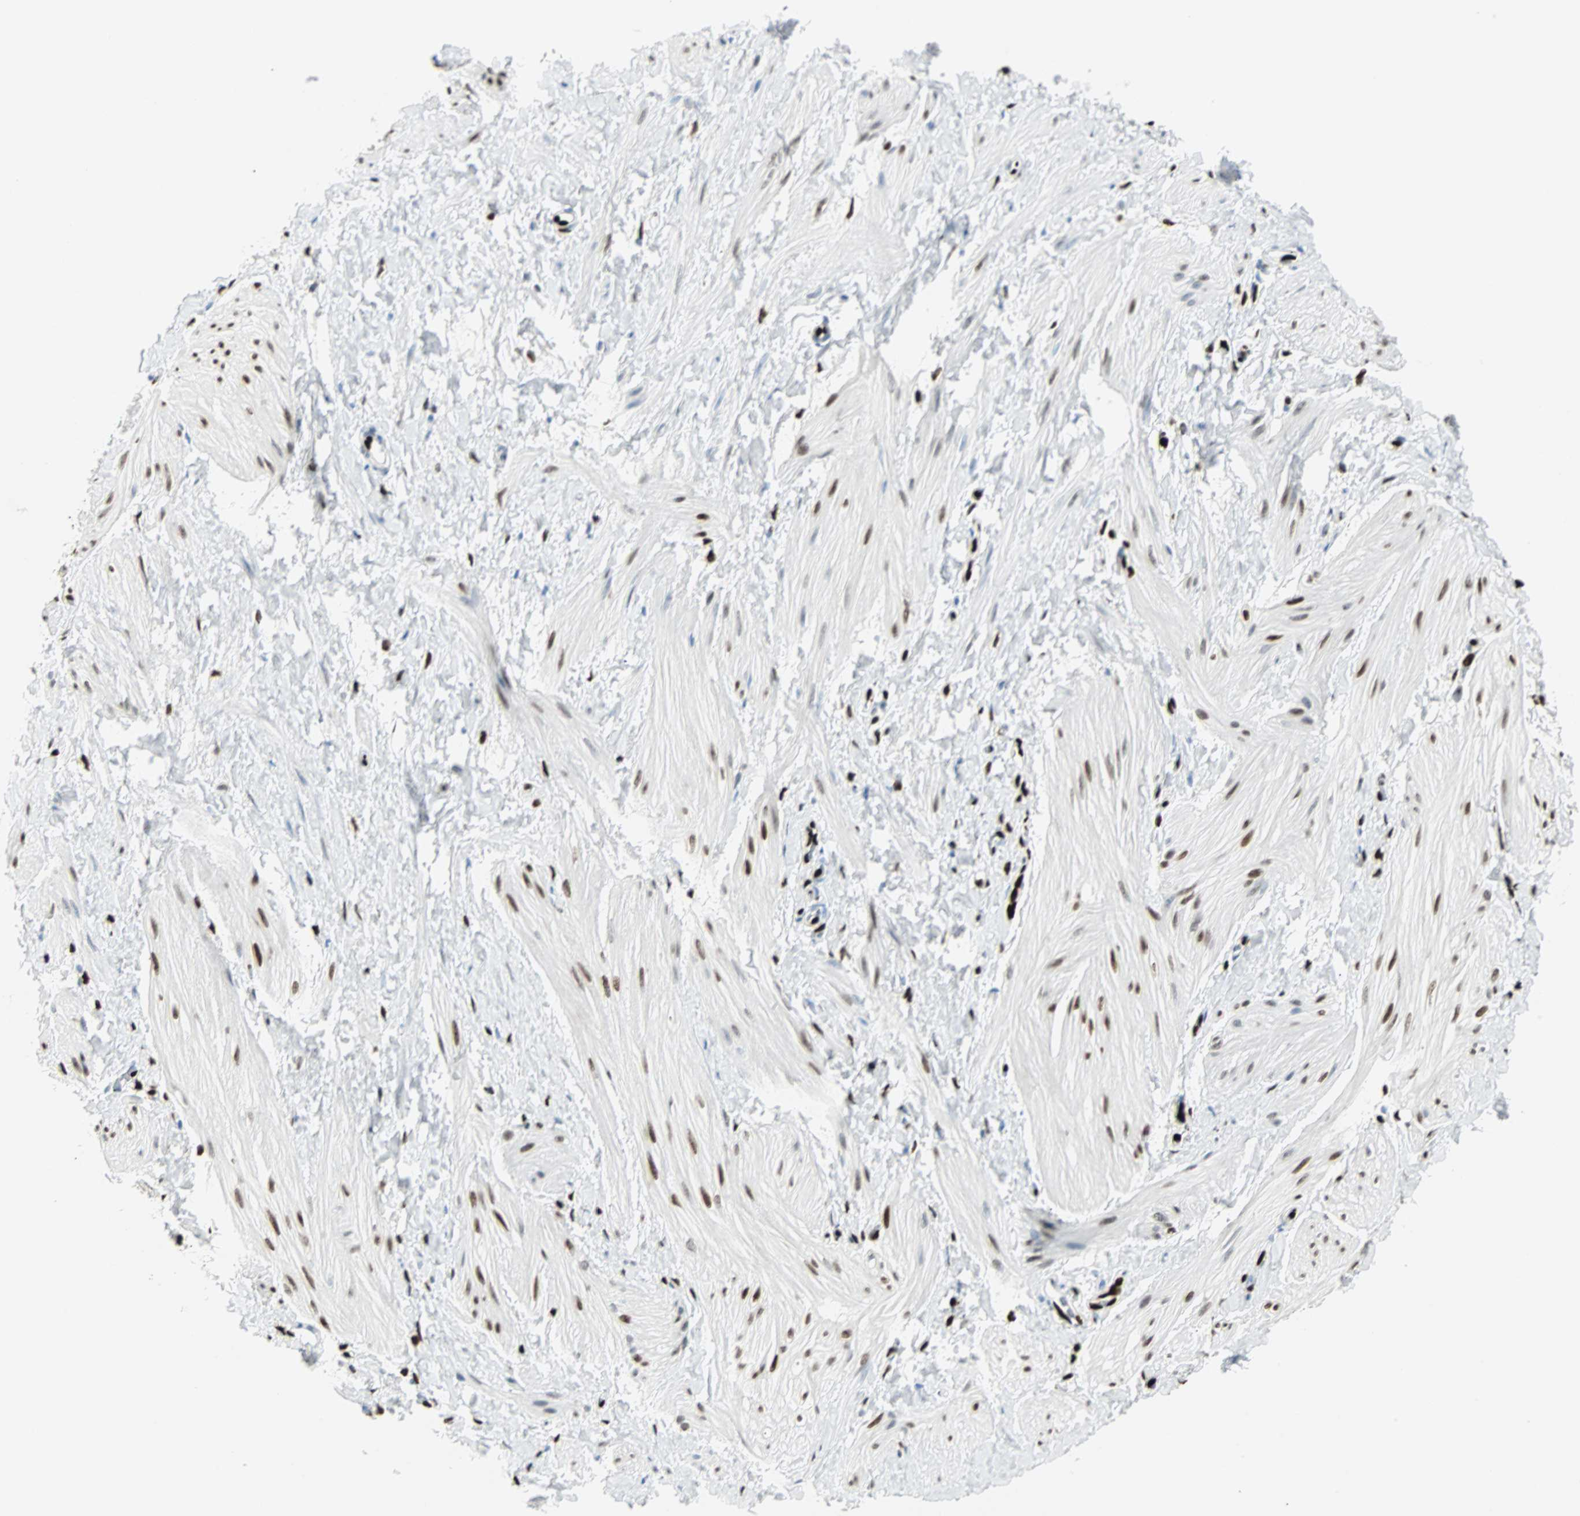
{"staining": {"intensity": "strong", "quantity": "<25%", "location": "nuclear"}, "tissue": "smooth muscle", "cell_type": "Smooth muscle cells", "image_type": "normal", "snomed": [{"axis": "morphology", "description": "Normal tissue, NOS"}, {"axis": "topography", "description": "Smooth muscle"}], "caption": "Immunohistochemical staining of benign smooth muscle shows medium levels of strong nuclear expression in approximately <25% of smooth muscle cells. Nuclei are stained in blue.", "gene": "IL33", "patient": {"sex": "male", "age": 16}}